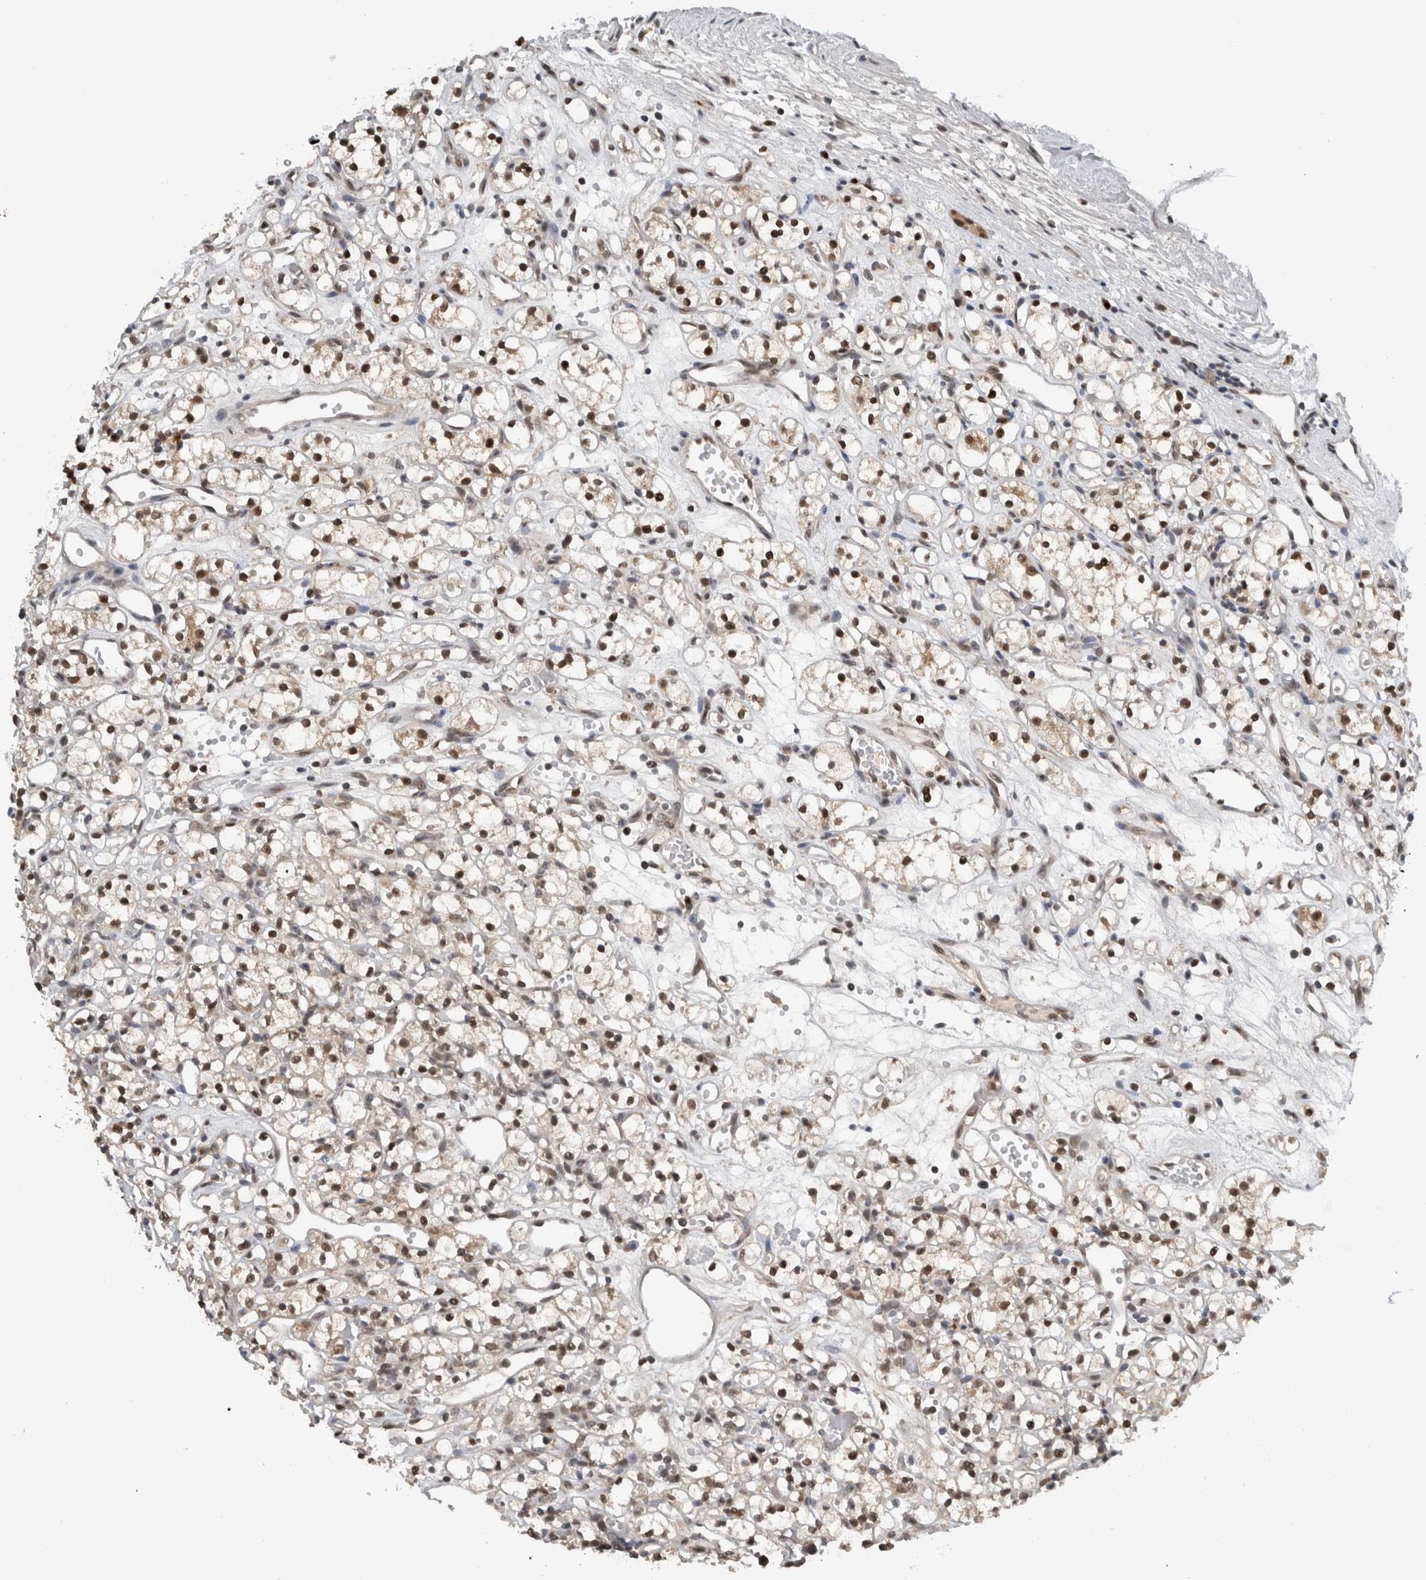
{"staining": {"intensity": "moderate", "quantity": ">75%", "location": "nuclear"}, "tissue": "renal cancer", "cell_type": "Tumor cells", "image_type": "cancer", "snomed": [{"axis": "morphology", "description": "Adenocarcinoma, NOS"}, {"axis": "topography", "description": "Kidney"}], "caption": "Protein expression analysis of renal cancer (adenocarcinoma) displays moderate nuclear expression in approximately >75% of tumor cells. (DAB = brown stain, brightfield microscopy at high magnification).", "gene": "SPAG7", "patient": {"sex": "female", "age": 59}}